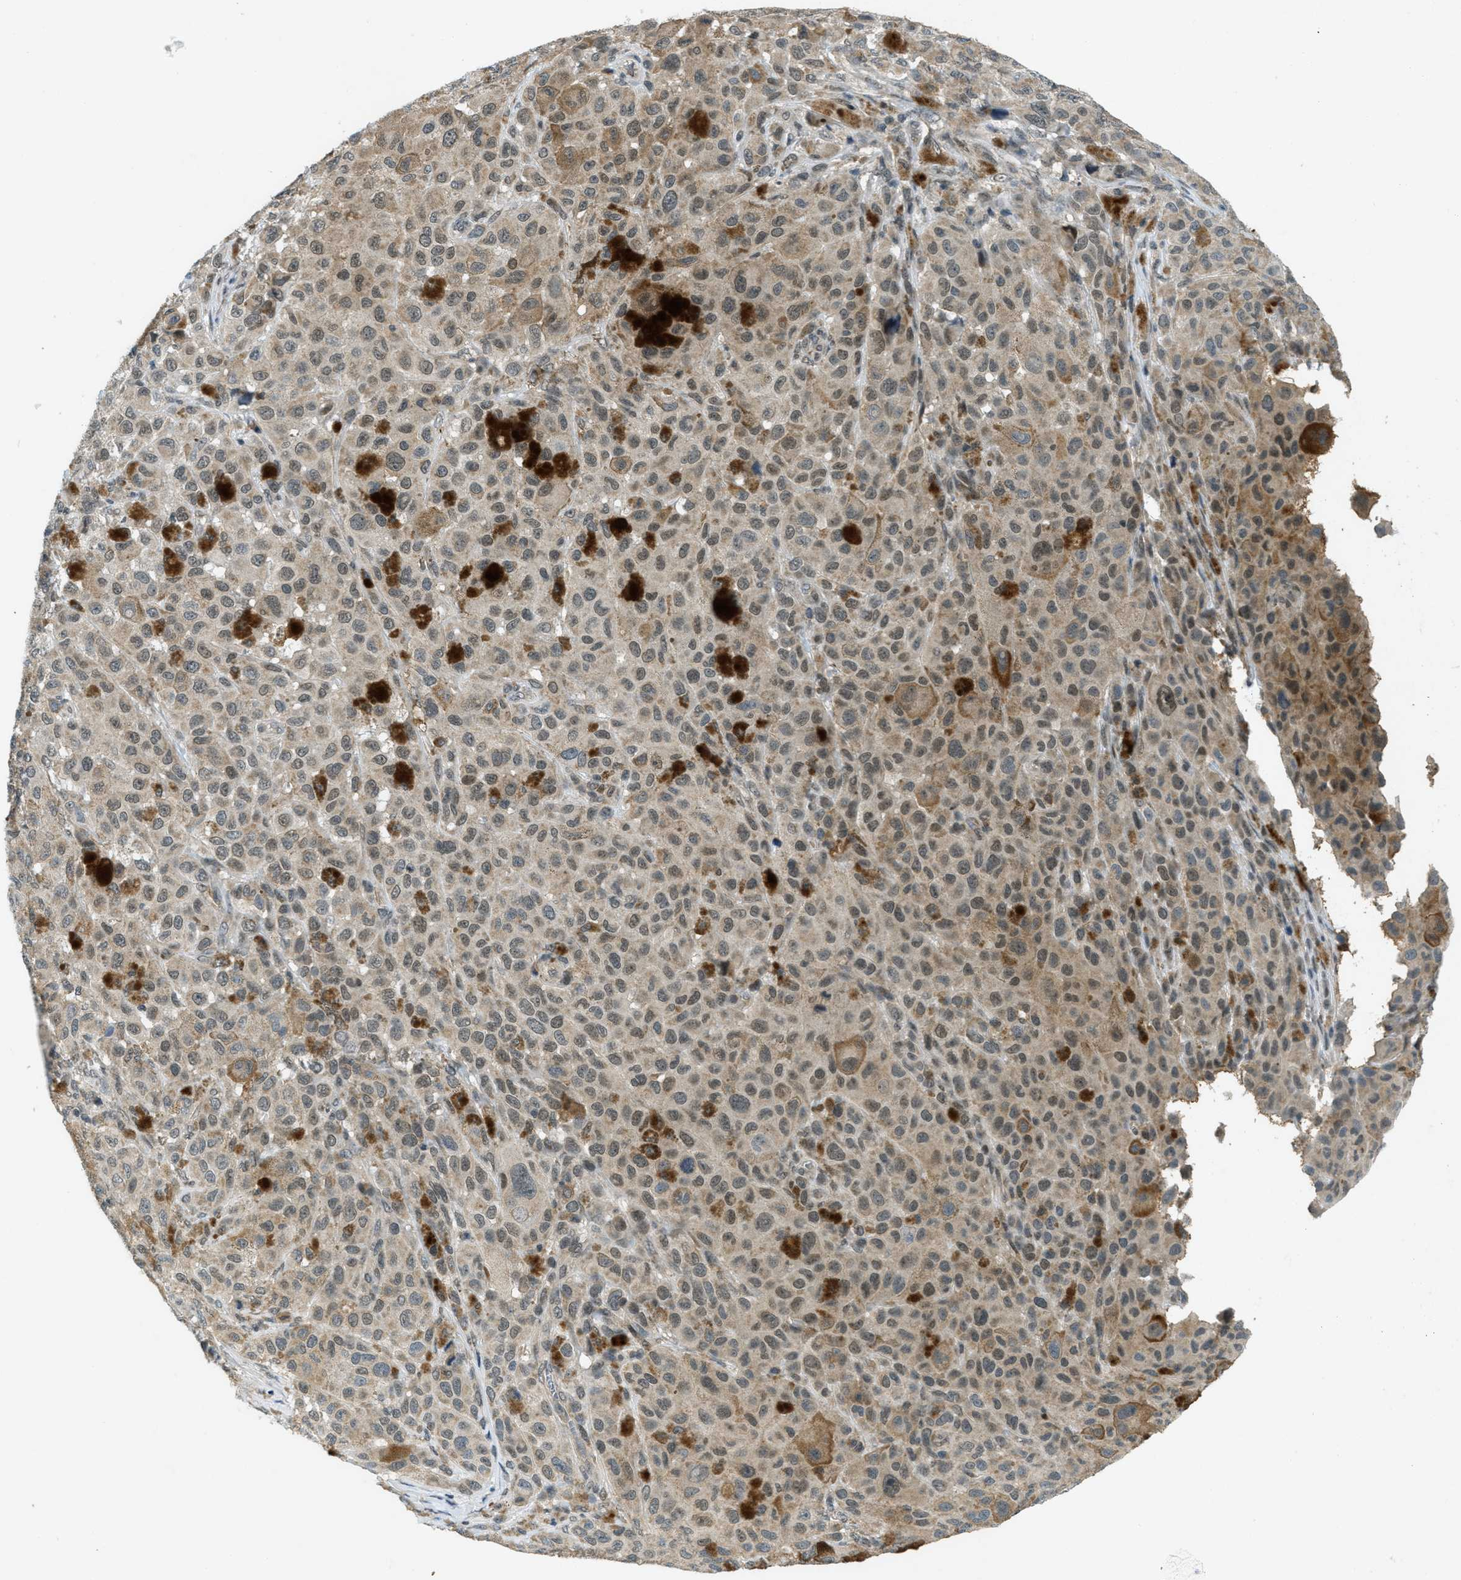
{"staining": {"intensity": "weak", "quantity": "25%-75%", "location": "cytoplasmic/membranous"}, "tissue": "melanoma", "cell_type": "Tumor cells", "image_type": "cancer", "snomed": [{"axis": "morphology", "description": "Malignant melanoma, NOS"}, {"axis": "topography", "description": "Skin"}], "caption": "DAB immunohistochemical staining of melanoma demonstrates weak cytoplasmic/membranous protein positivity in approximately 25%-75% of tumor cells. Nuclei are stained in blue.", "gene": "TCF20", "patient": {"sex": "male", "age": 96}}